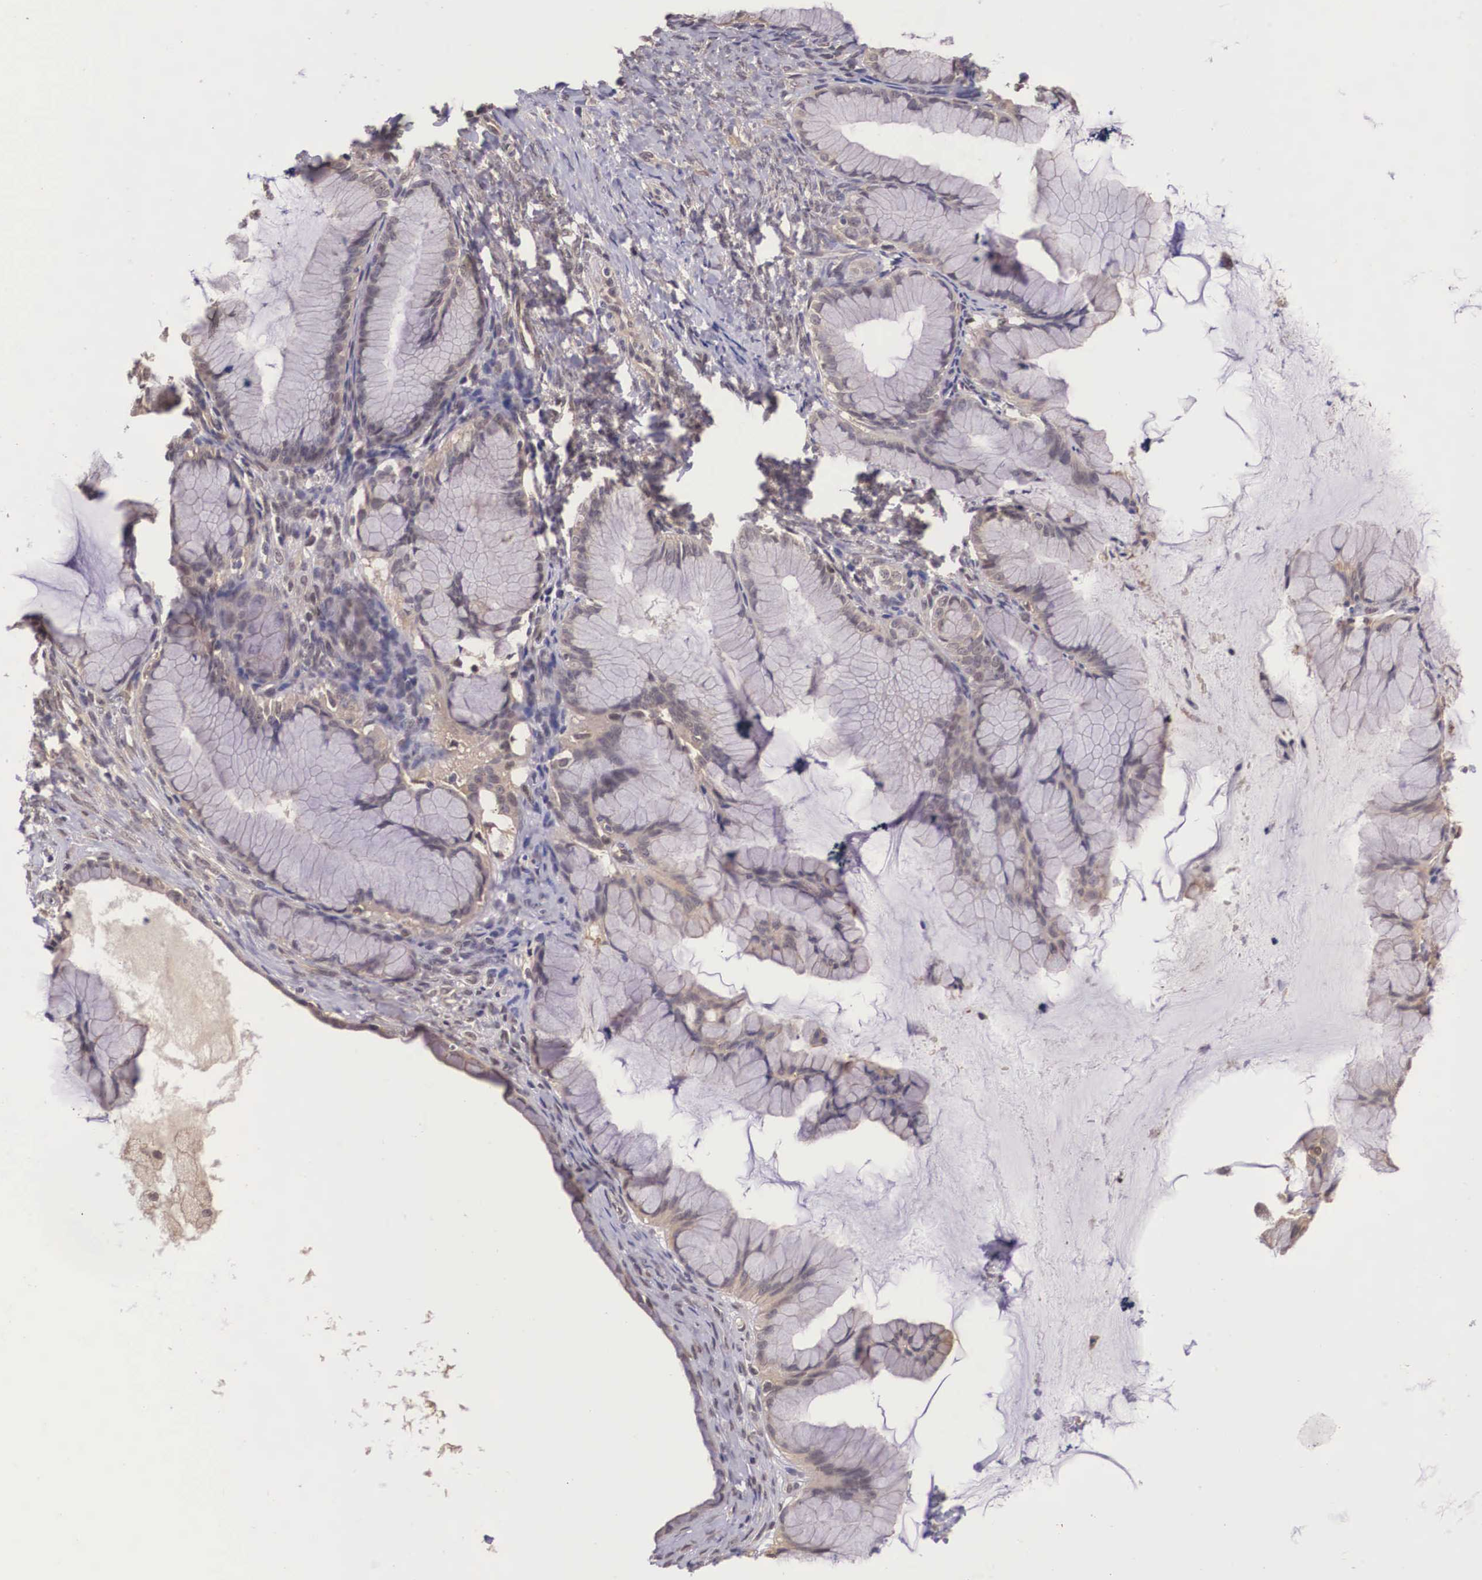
{"staining": {"intensity": "weak", "quantity": ">75%", "location": "cytoplasmic/membranous"}, "tissue": "ovarian cancer", "cell_type": "Tumor cells", "image_type": "cancer", "snomed": [{"axis": "morphology", "description": "Cystadenocarcinoma, mucinous, NOS"}, {"axis": "topography", "description": "Ovary"}], "caption": "The photomicrograph displays immunohistochemical staining of ovarian cancer (mucinous cystadenocarcinoma). There is weak cytoplasmic/membranous staining is identified in approximately >75% of tumor cells. The staining was performed using DAB, with brown indicating positive protein expression. Nuclei are stained blue with hematoxylin.", "gene": "VASH1", "patient": {"sex": "female", "age": 41}}